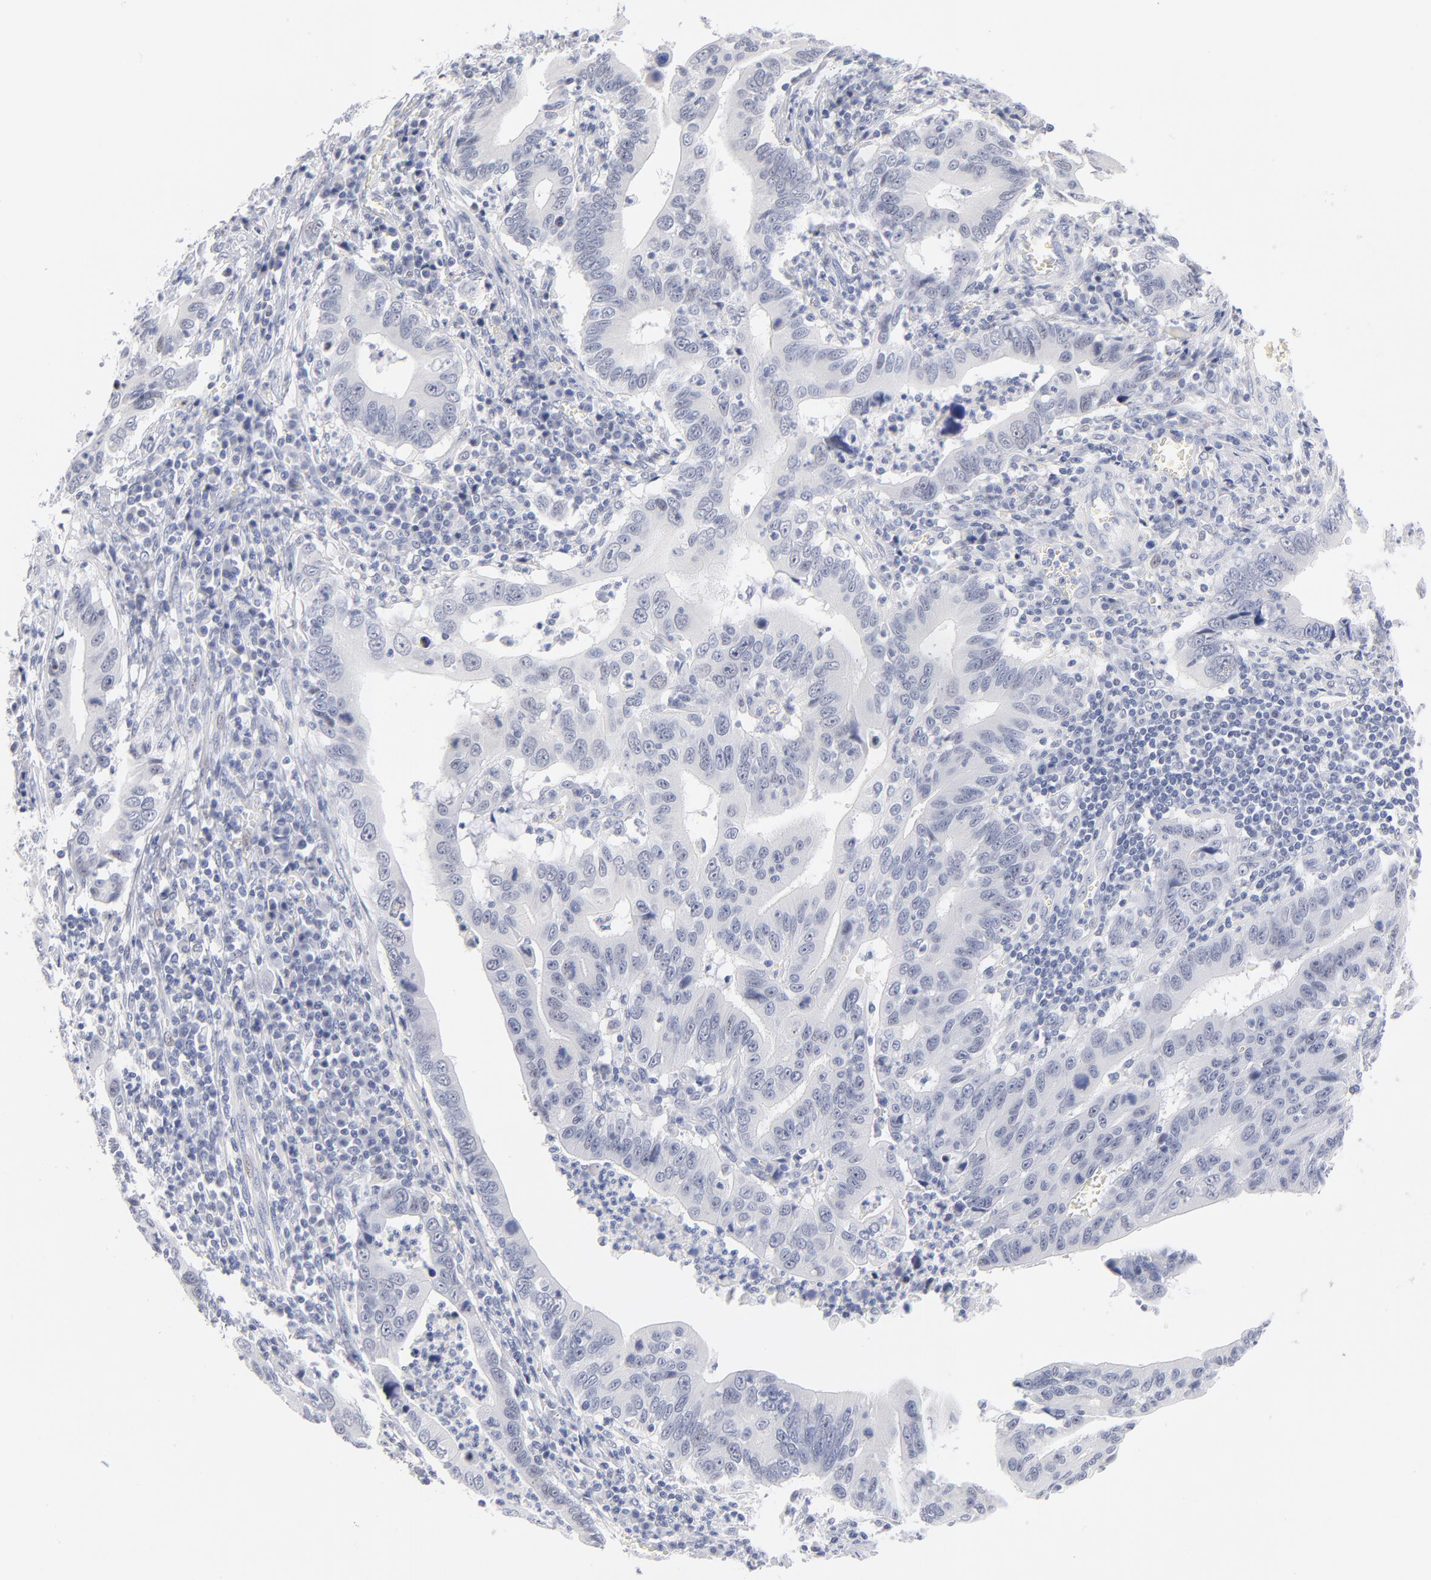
{"staining": {"intensity": "negative", "quantity": "none", "location": "none"}, "tissue": "stomach cancer", "cell_type": "Tumor cells", "image_type": "cancer", "snomed": [{"axis": "morphology", "description": "Adenocarcinoma, NOS"}, {"axis": "topography", "description": "Stomach, upper"}], "caption": "There is no significant staining in tumor cells of stomach cancer (adenocarcinoma).", "gene": "KHNYN", "patient": {"sex": "male", "age": 63}}